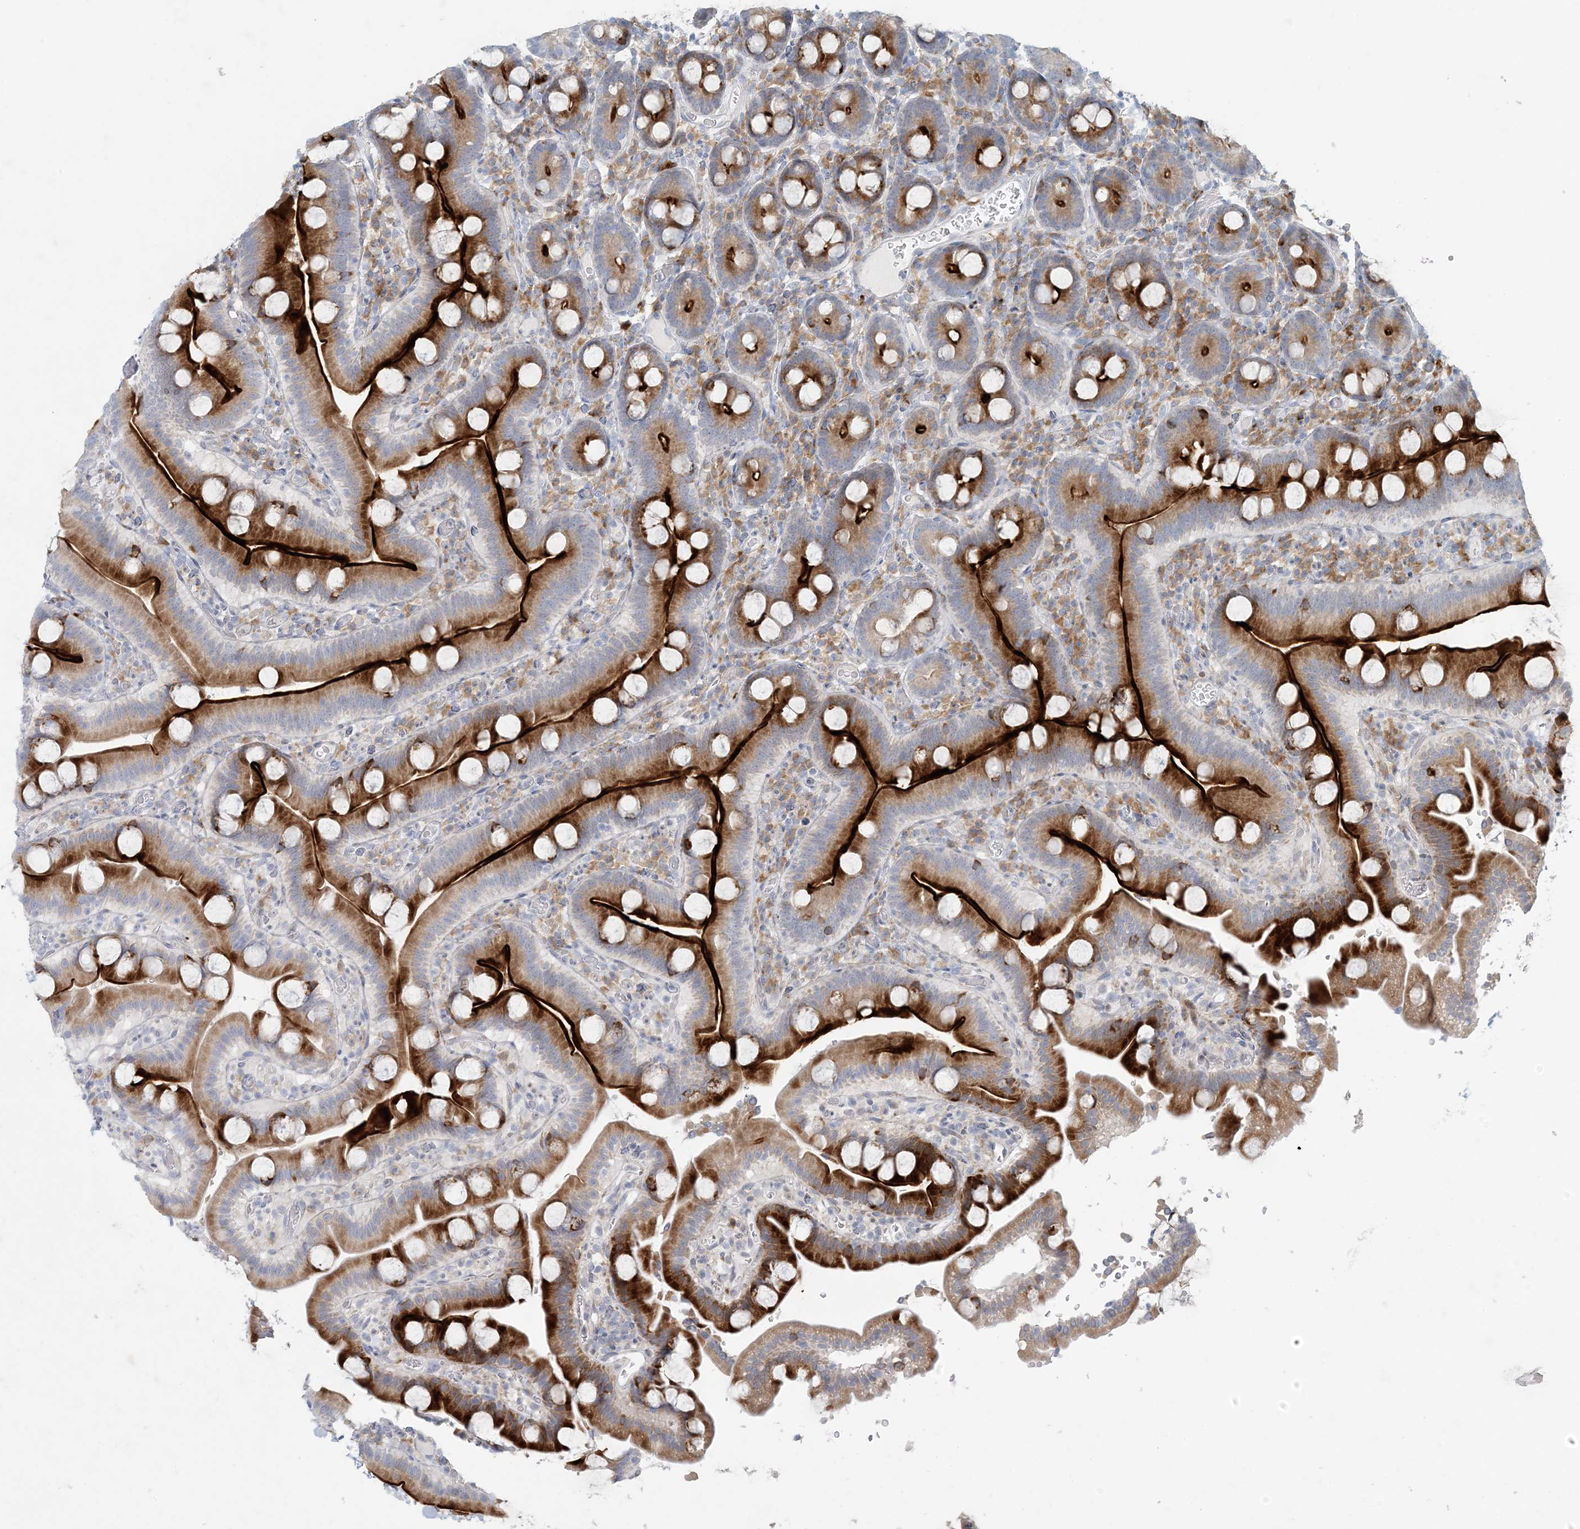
{"staining": {"intensity": "strong", "quantity": "25%-75%", "location": "cytoplasmic/membranous"}, "tissue": "duodenum", "cell_type": "Glandular cells", "image_type": "normal", "snomed": [{"axis": "morphology", "description": "Normal tissue, NOS"}, {"axis": "topography", "description": "Duodenum"}], "caption": "Glandular cells demonstrate high levels of strong cytoplasmic/membranous staining in about 25%-75% of cells in unremarkable human duodenum.", "gene": "ZNF385D", "patient": {"sex": "male", "age": 55}}